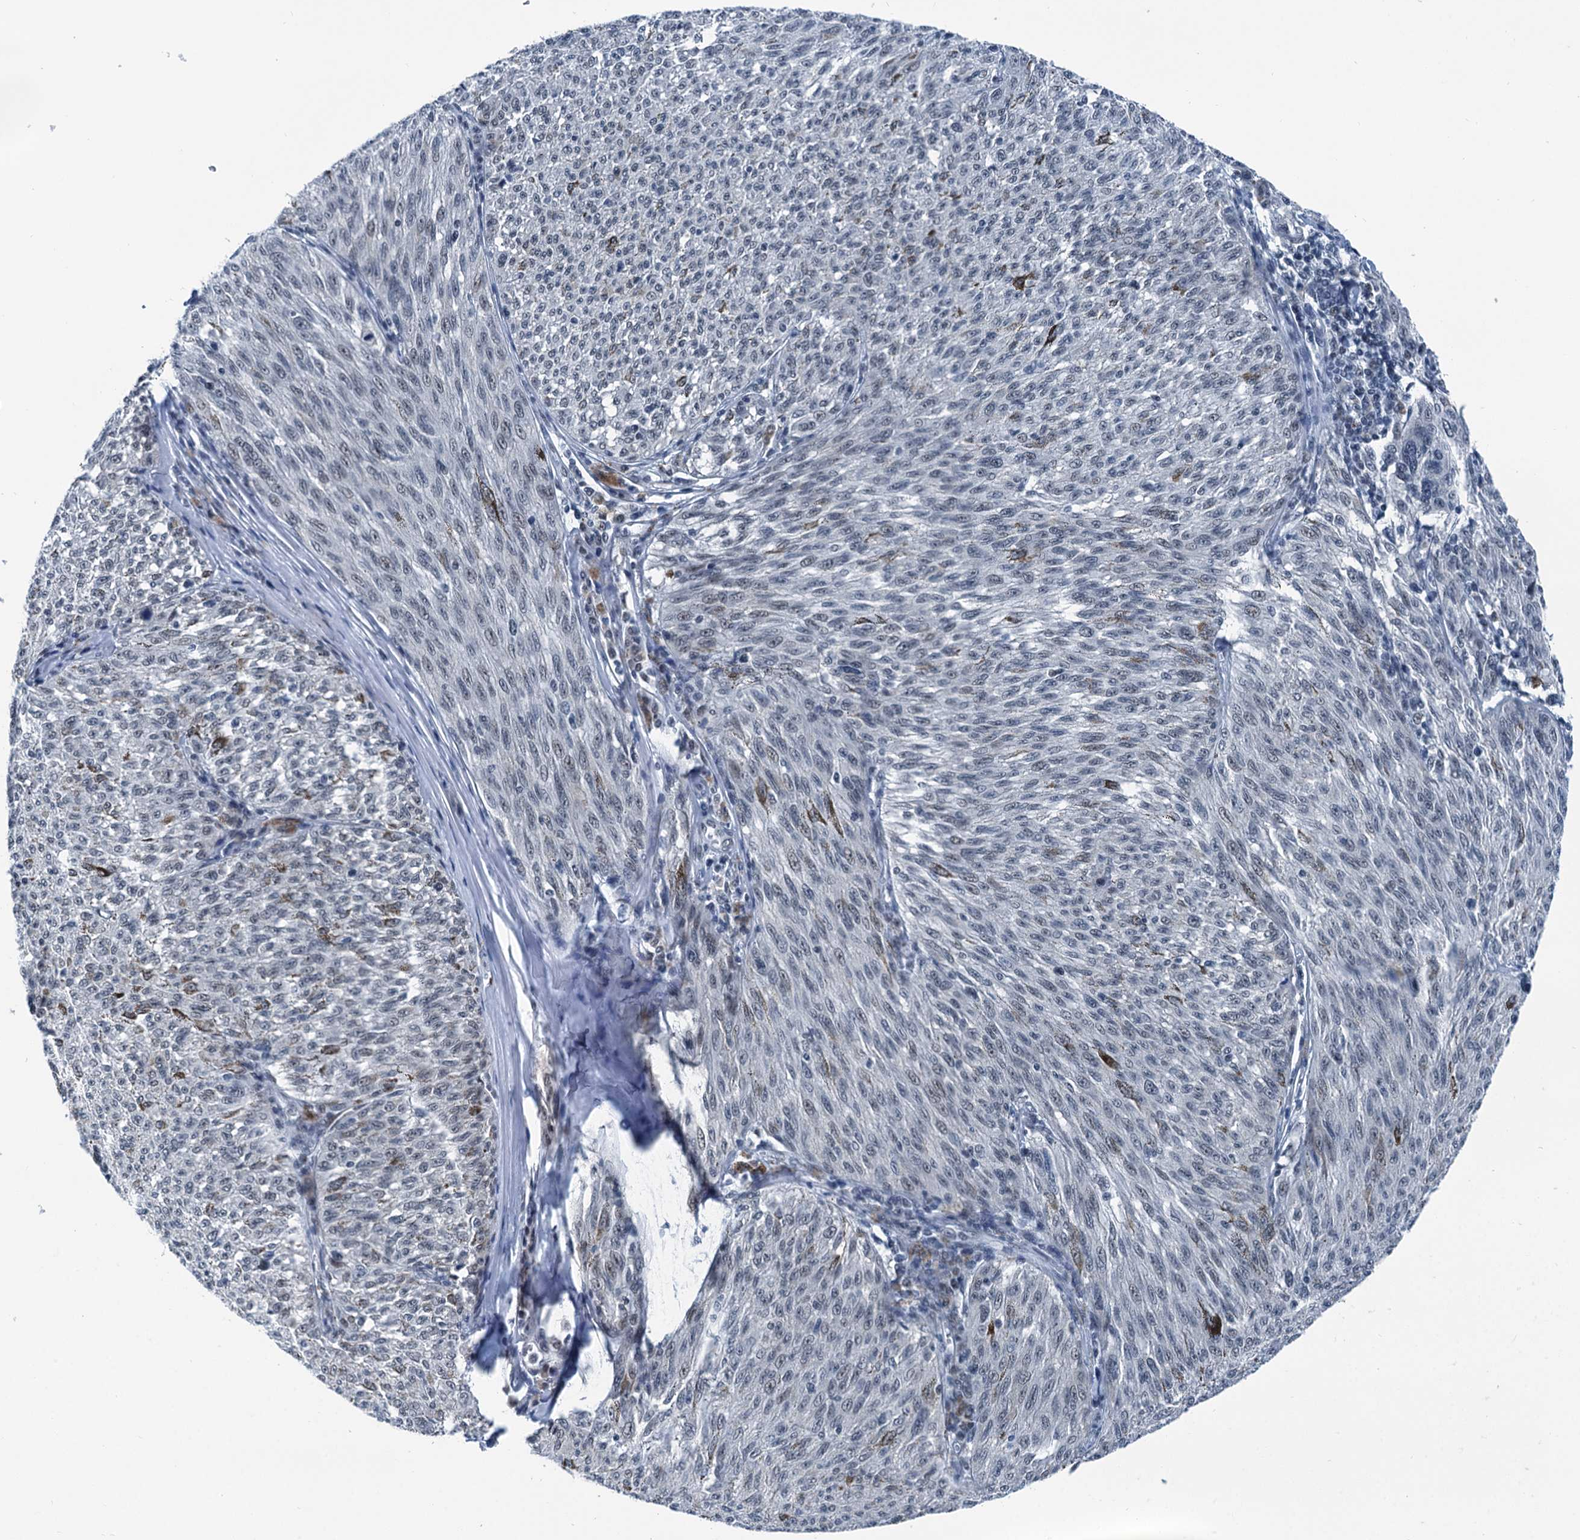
{"staining": {"intensity": "negative", "quantity": "none", "location": "none"}, "tissue": "melanoma", "cell_type": "Tumor cells", "image_type": "cancer", "snomed": [{"axis": "morphology", "description": "Malignant melanoma, NOS"}, {"axis": "topography", "description": "Skin"}], "caption": "Melanoma was stained to show a protein in brown. There is no significant staining in tumor cells. (Stains: DAB (3,3'-diaminobenzidine) immunohistochemistry (IHC) with hematoxylin counter stain, Microscopy: brightfield microscopy at high magnification).", "gene": "TRPT1", "patient": {"sex": "female", "age": 72}}